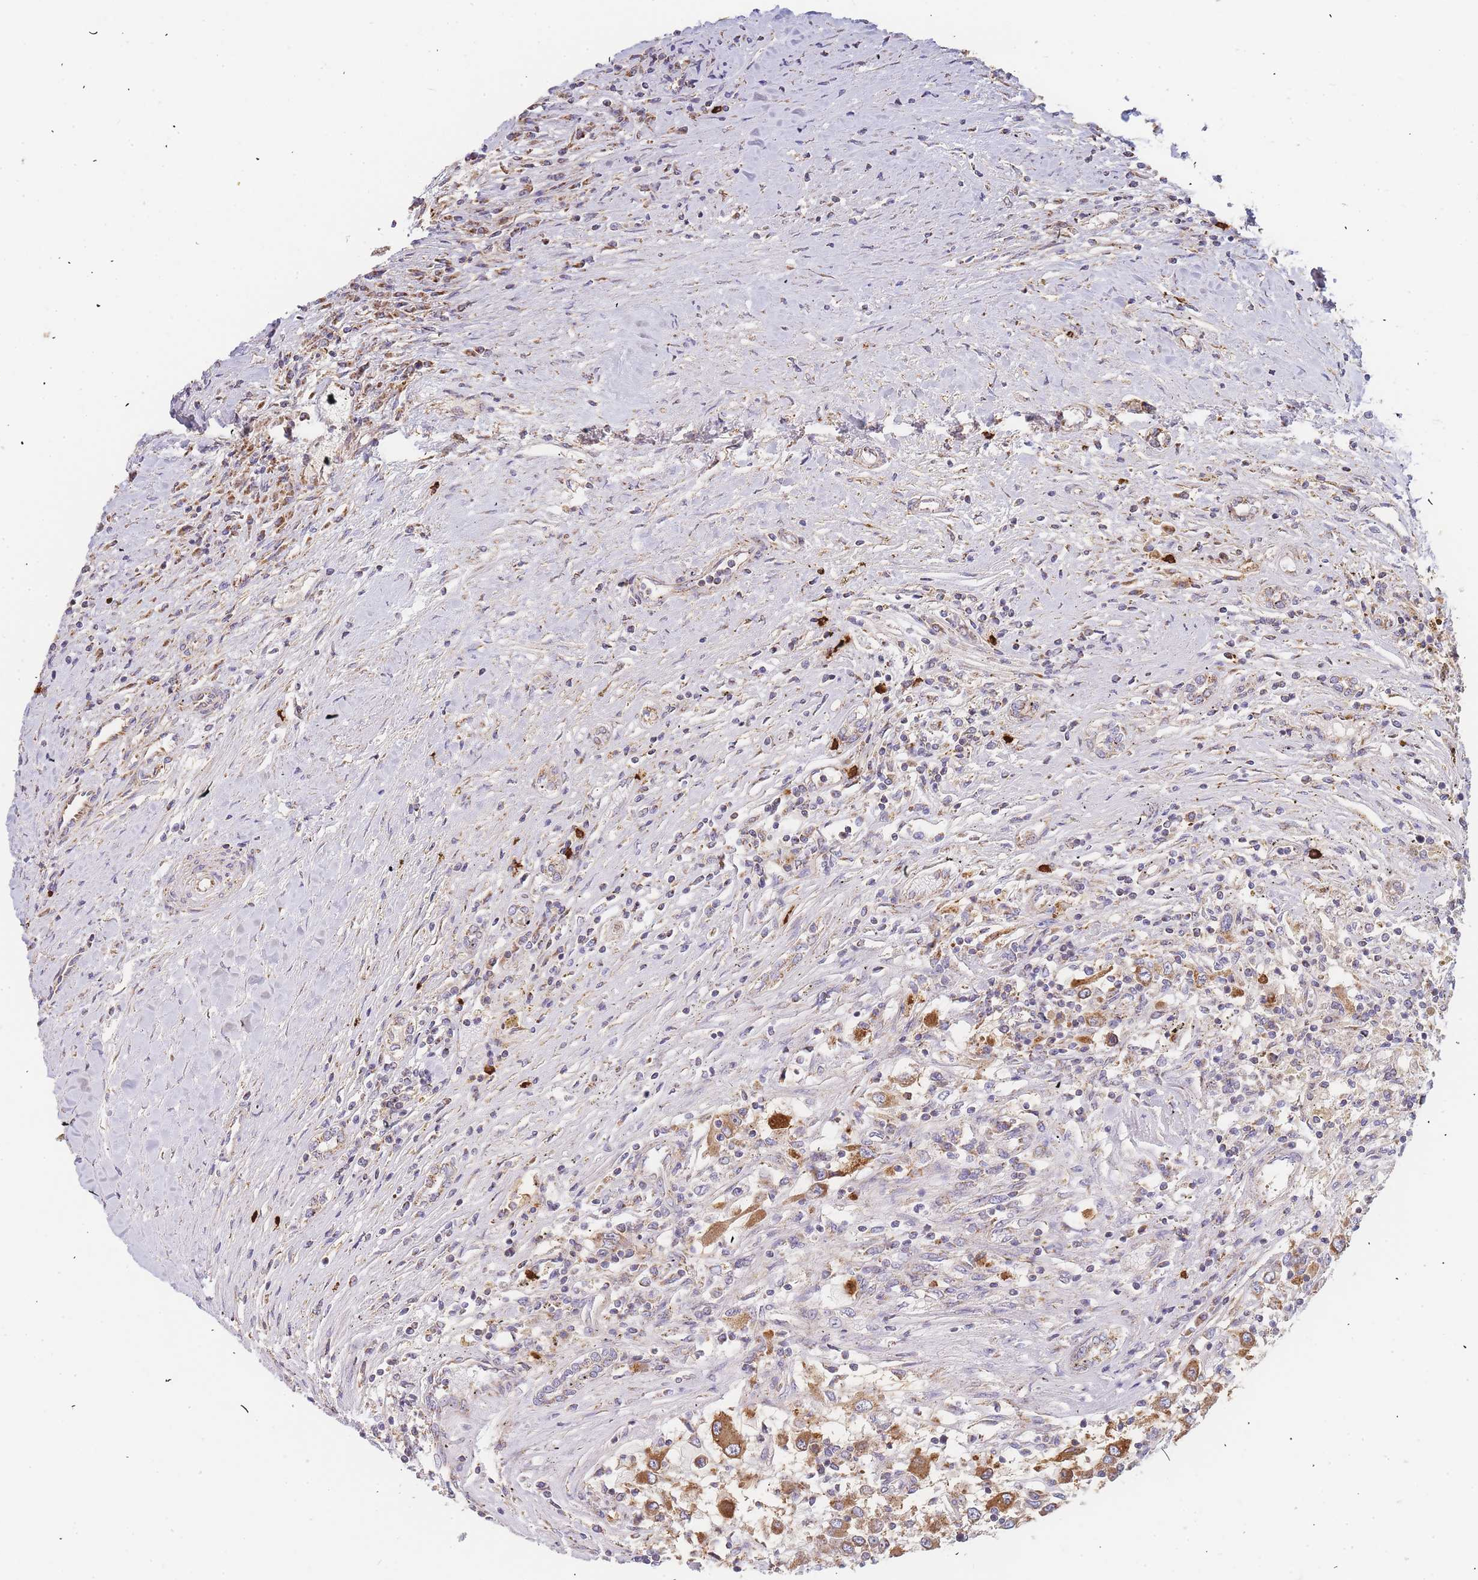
{"staining": {"intensity": "moderate", "quantity": ">75%", "location": "cytoplasmic/membranous"}, "tissue": "renal cancer", "cell_type": "Tumor cells", "image_type": "cancer", "snomed": [{"axis": "morphology", "description": "Adenocarcinoma, NOS"}, {"axis": "topography", "description": "Kidney"}], "caption": "Immunohistochemistry (IHC) (DAB) staining of human adenocarcinoma (renal) demonstrates moderate cytoplasmic/membranous protein staining in approximately >75% of tumor cells.", "gene": "ADCY9", "patient": {"sex": "female", "age": 67}}